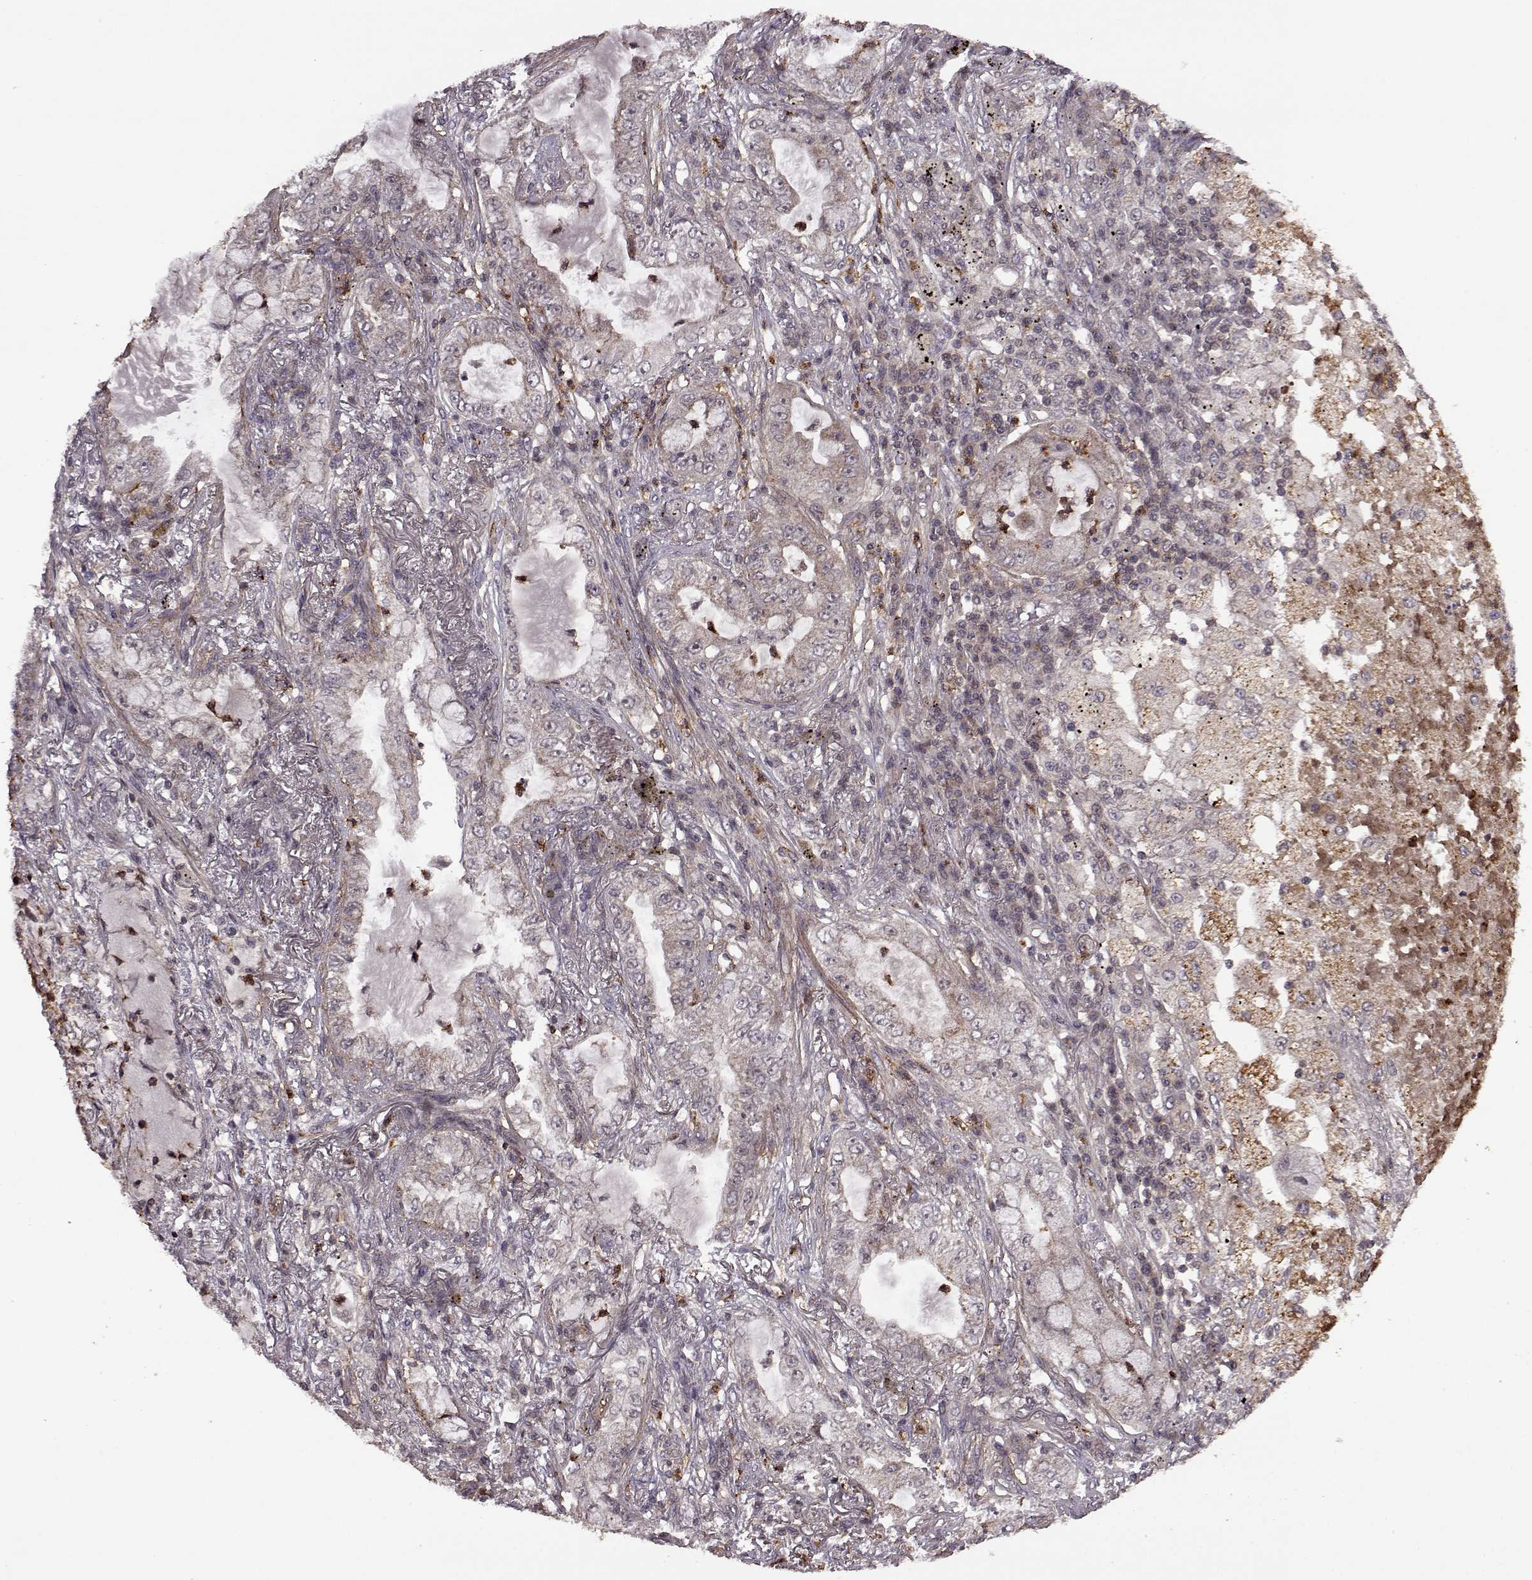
{"staining": {"intensity": "negative", "quantity": "none", "location": "none"}, "tissue": "lung cancer", "cell_type": "Tumor cells", "image_type": "cancer", "snomed": [{"axis": "morphology", "description": "Adenocarcinoma, NOS"}, {"axis": "topography", "description": "Lung"}], "caption": "DAB (3,3'-diaminobenzidine) immunohistochemical staining of human adenocarcinoma (lung) displays no significant staining in tumor cells. (DAB immunohistochemistry visualized using brightfield microscopy, high magnification).", "gene": "TRMU", "patient": {"sex": "female", "age": 73}}